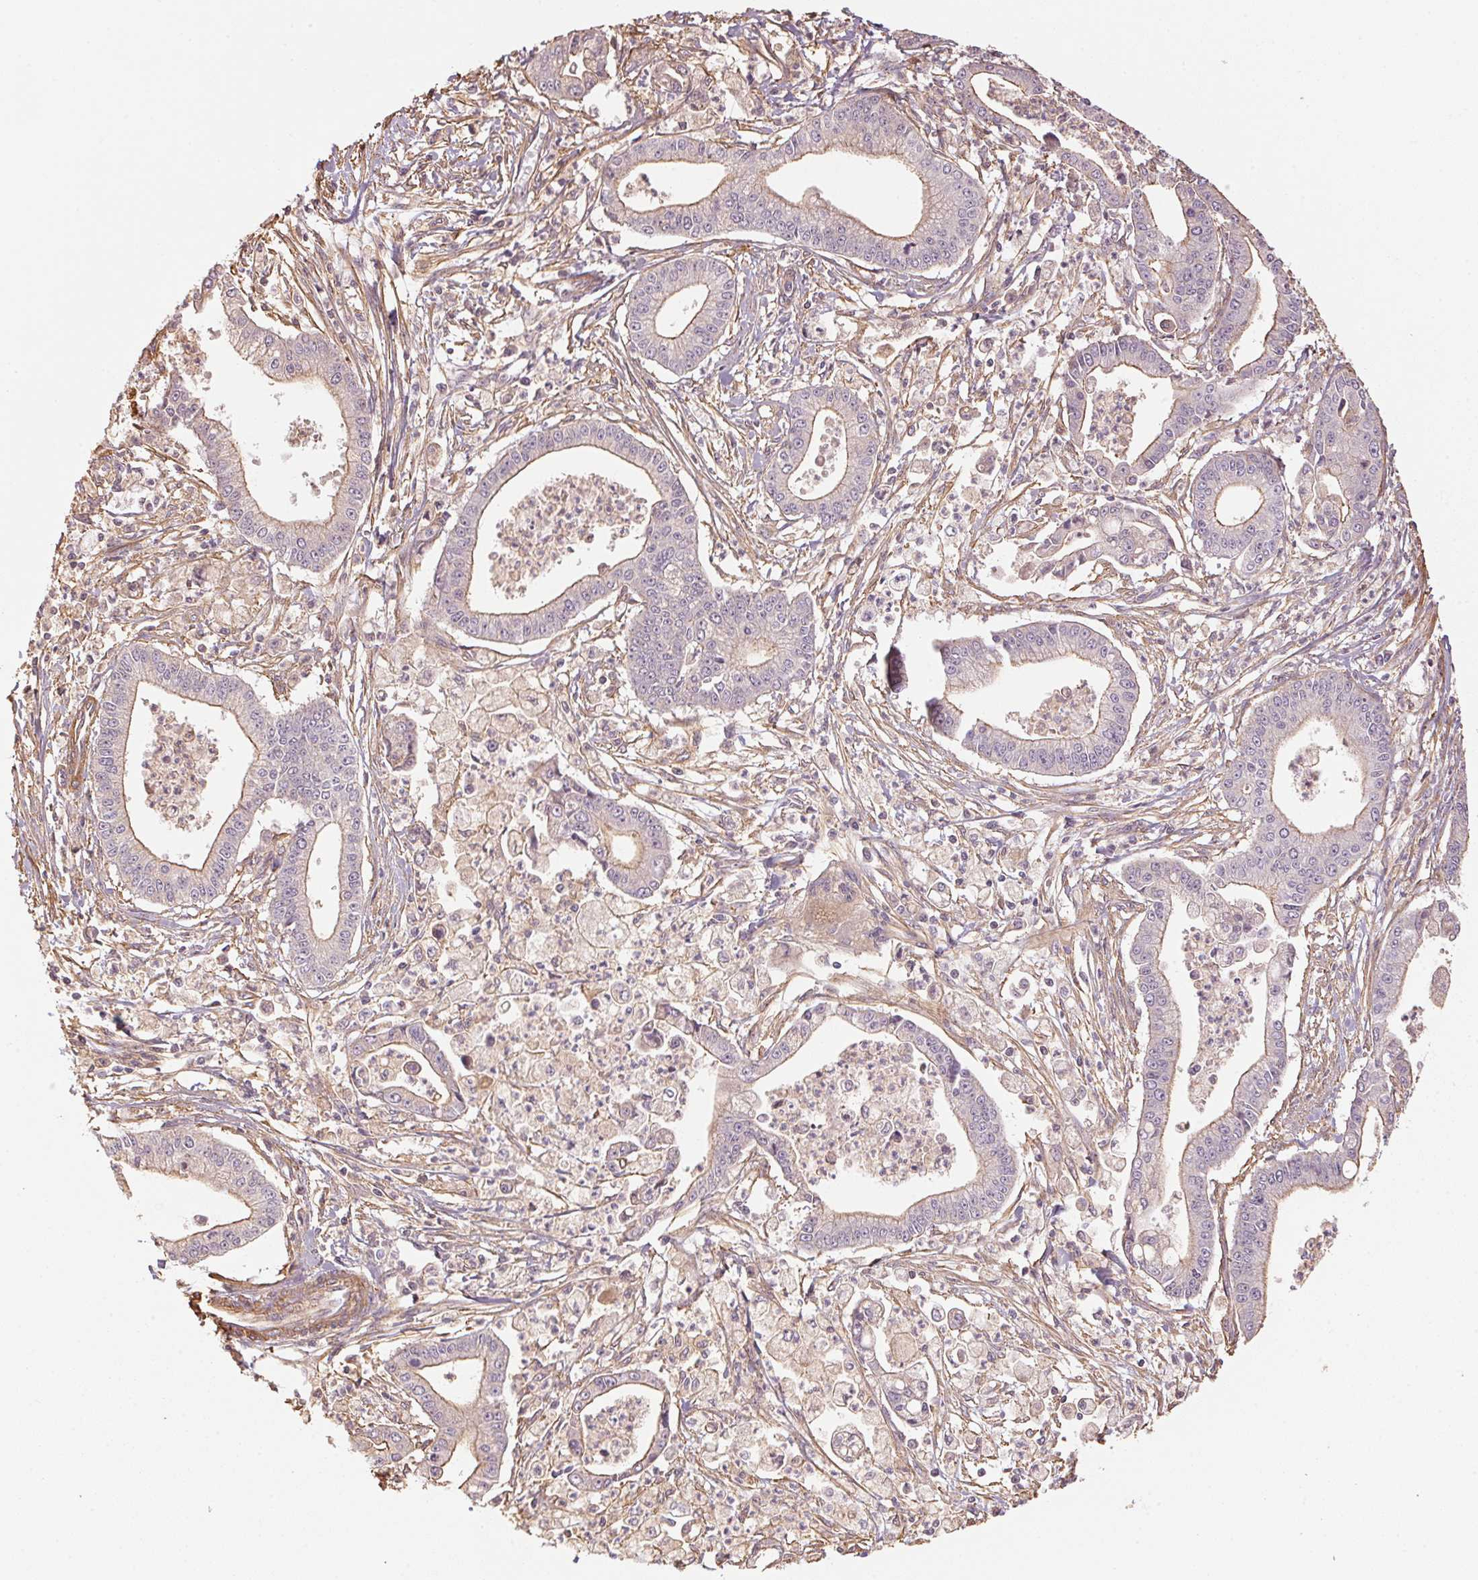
{"staining": {"intensity": "weak", "quantity": "<25%", "location": "cytoplasmic/membranous"}, "tissue": "pancreatic cancer", "cell_type": "Tumor cells", "image_type": "cancer", "snomed": [{"axis": "morphology", "description": "Adenocarcinoma, NOS"}, {"axis": "topography", "description": "Pancreas"}], "caption": "Adenocarcinoma (pancreatic) was stained to show a protein in brown. There is no significant staining in tumor cells. (Brightfield microscopy of DAB immunohistochemistry at high magnification).", "gene": "QDPR", "patient": {"sex": "female", "age": 65}}